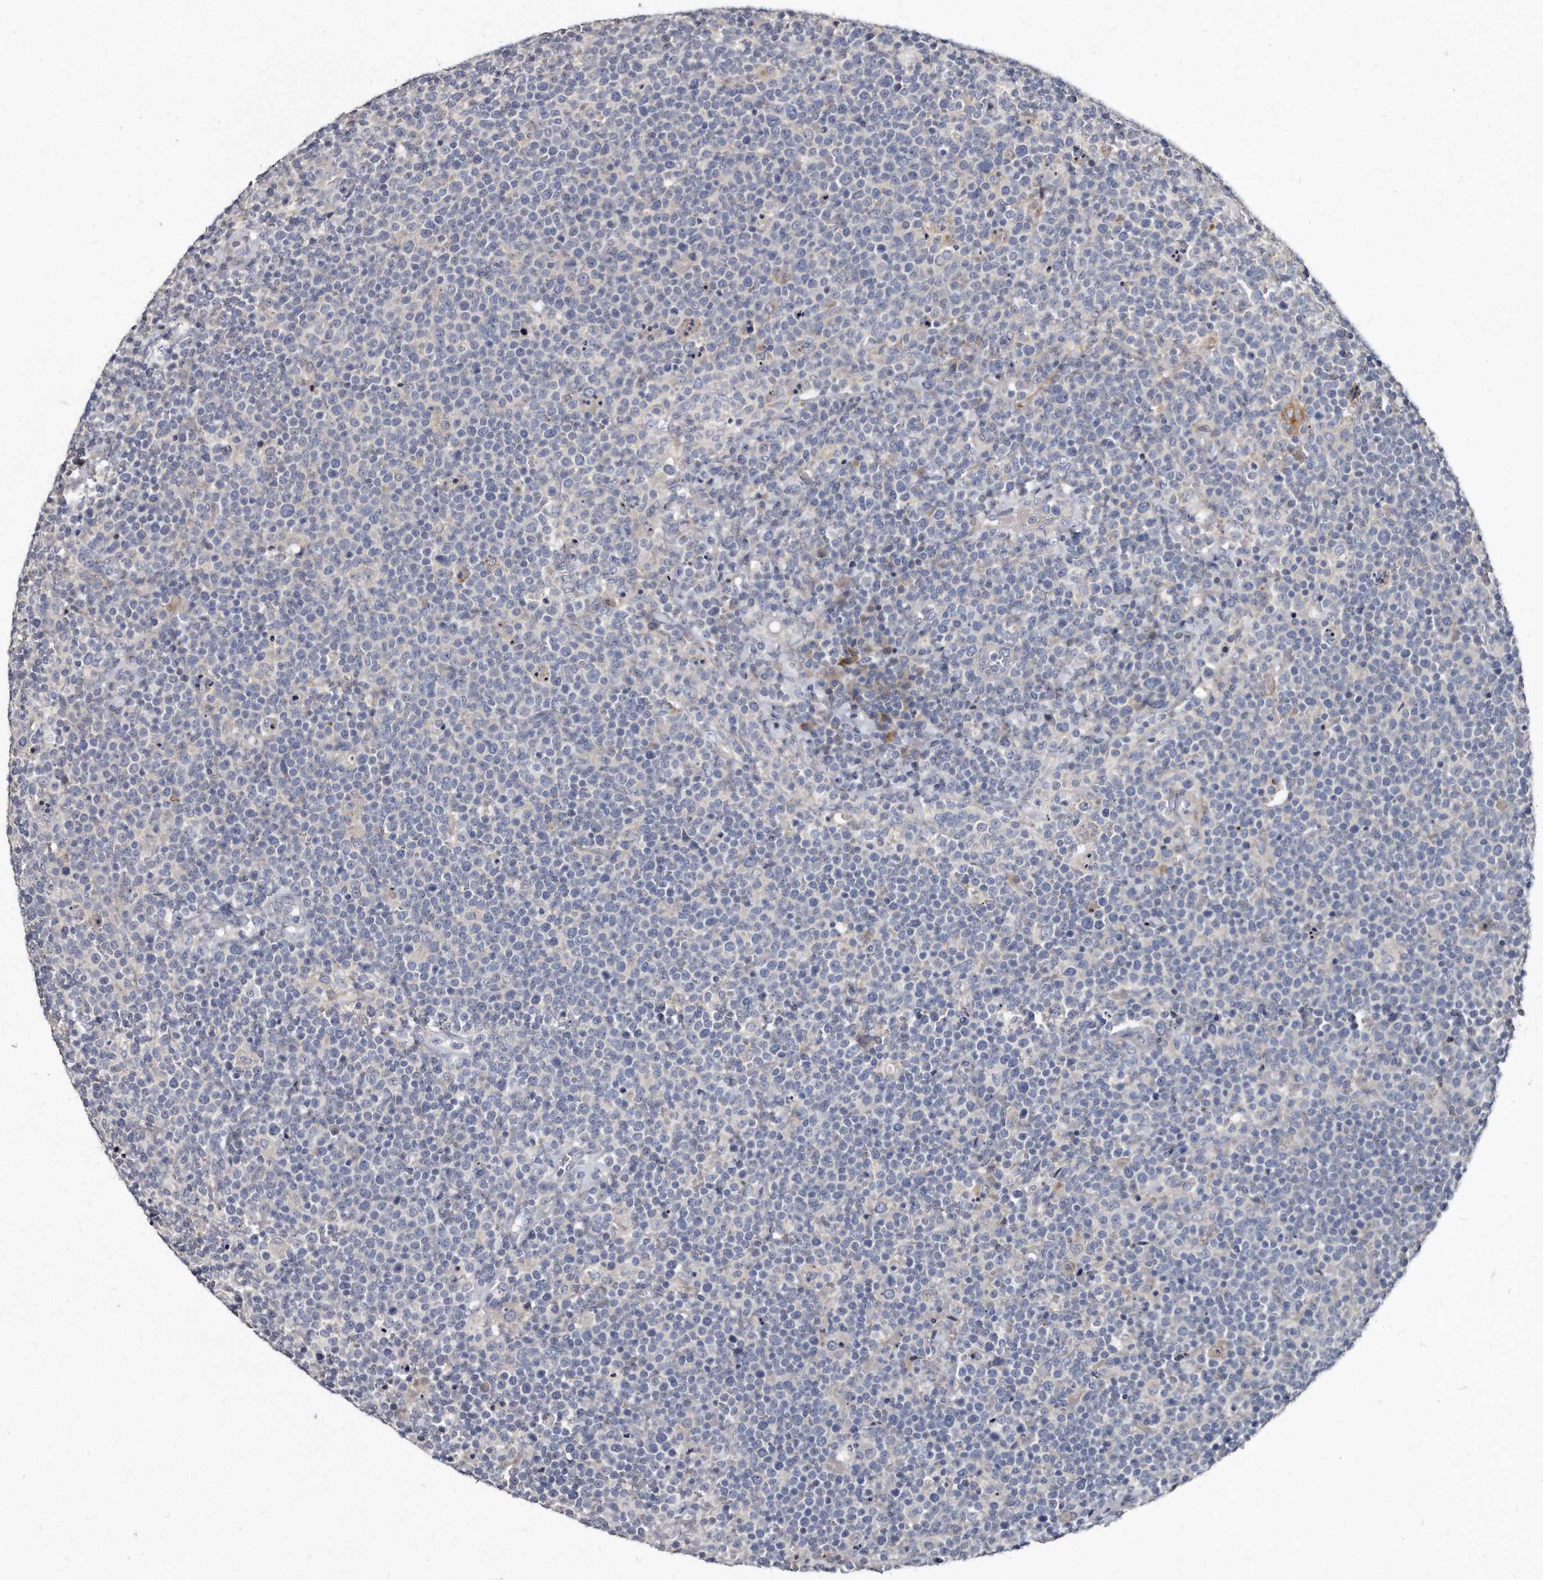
{"staining": {"intensity": "negative", "quantity": "none", "location": "none"}, "tissue": "lymphoma", "cell_type": "Tumor cells", "image_type": "cancer", "snomed": [{"axis": "morphology", "description": "Malignant lymphoma, non-Hodgkin's type, High grade"}, {"axis": "topography", "description": "Lymph node"}], "caption": "High power microscopy micrograph of an IHC photomicrograph of high-grade malignant lymphoma, non-Hodgkin's type, revealing no significant expression in tumor cells. Nuclei are stained in blue.", "gene": "KLHDC3", "patient": {"sex": "male", "age": 61}}